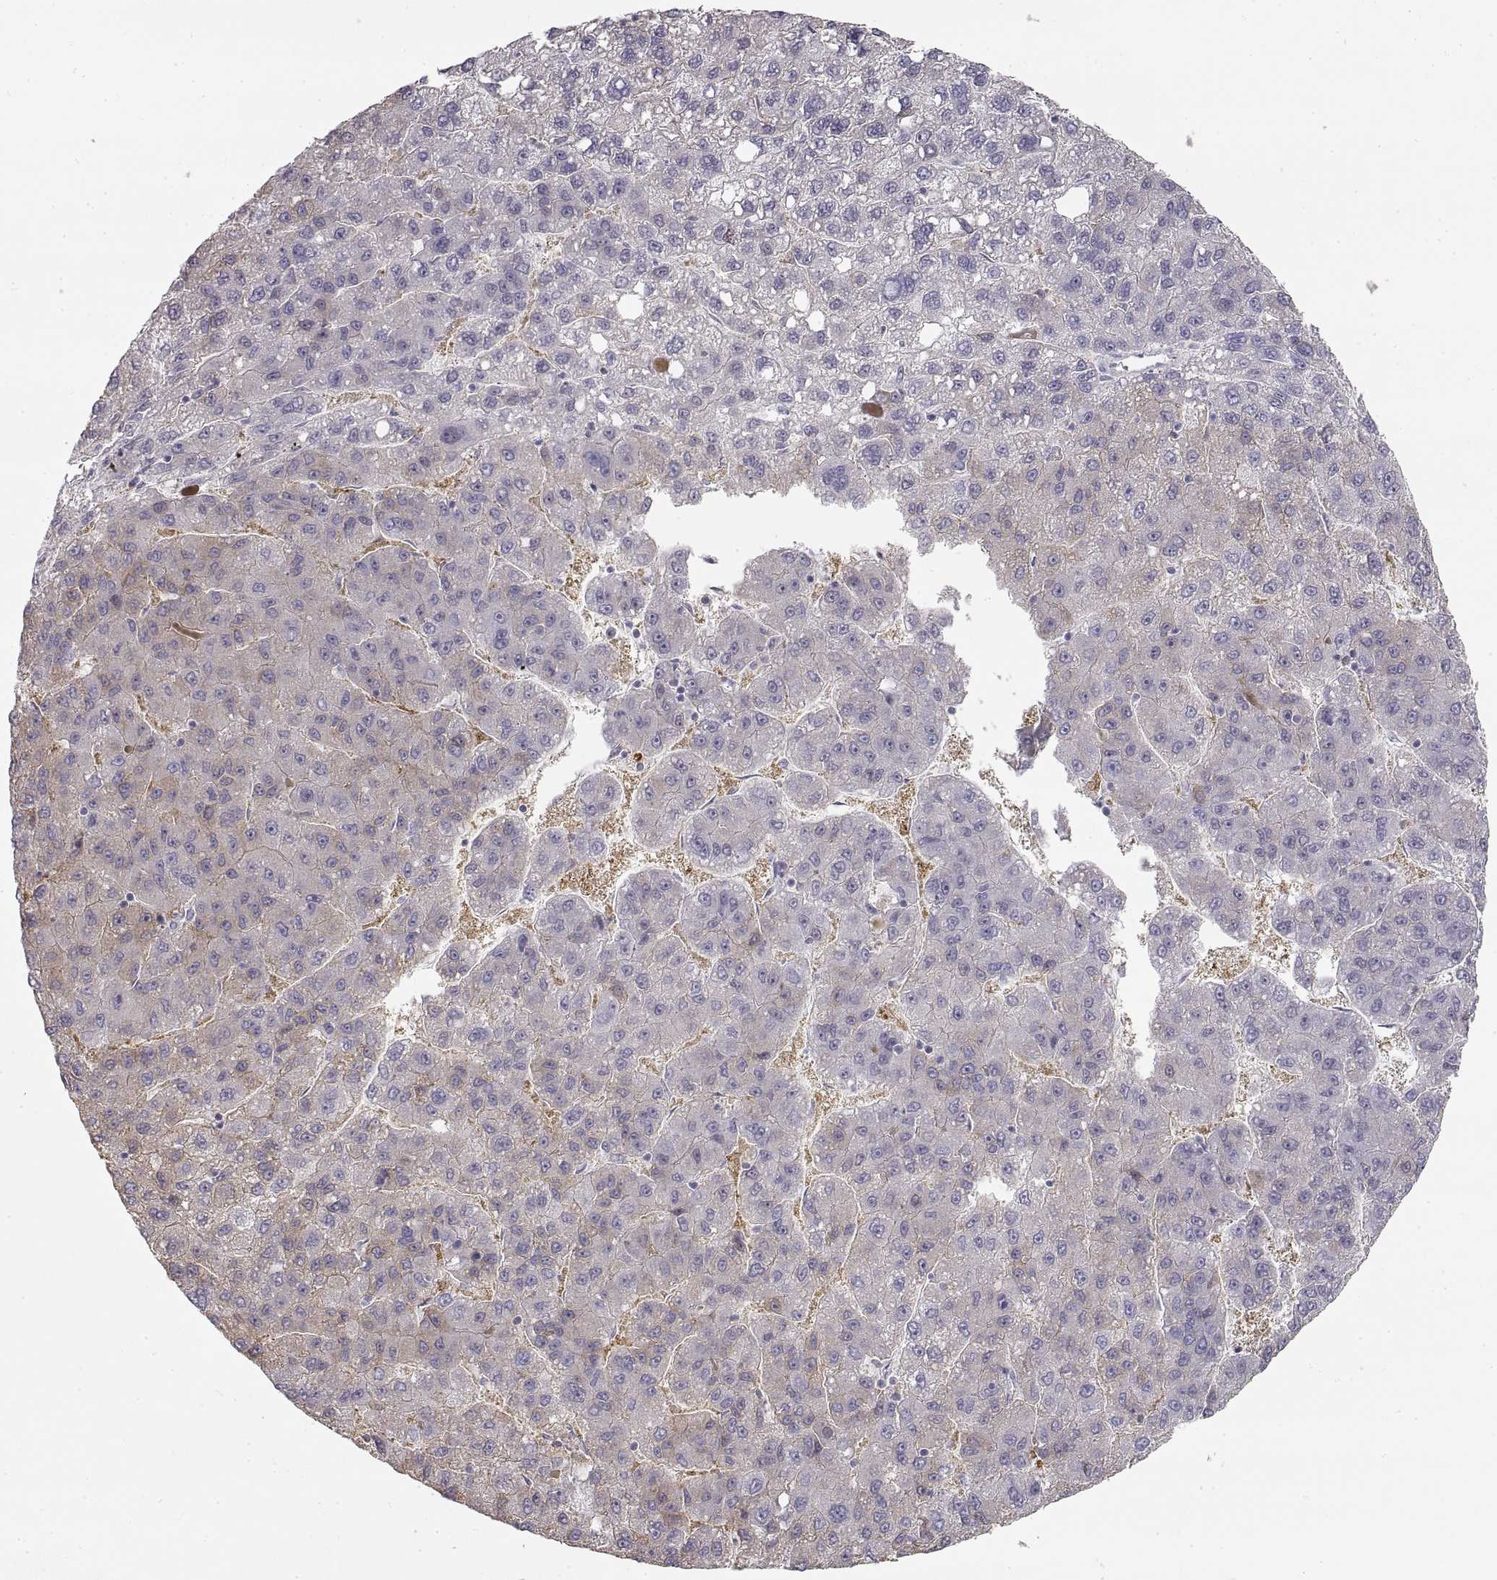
{"staining": {"intensity": "weak", "quantity": "<25%", "location": "cytoplasmic/membranous"}, "tissue": "liver cancer", "cell_type": "Tumor cells", "image_type": "cancer", "snomed": [{"axis": "morphology", "description": "Carcinoma, Hepatocellular, NOS"}, {"axis": "topography", "description": "Liver"}], "caption": "DAB immunohistochemical staining of liver hepatocellular carcinoma reveals no significant positivity in tumor cells.", "gene": "HSP90AB1", "patient": {"sex": "female", "age": 82}}